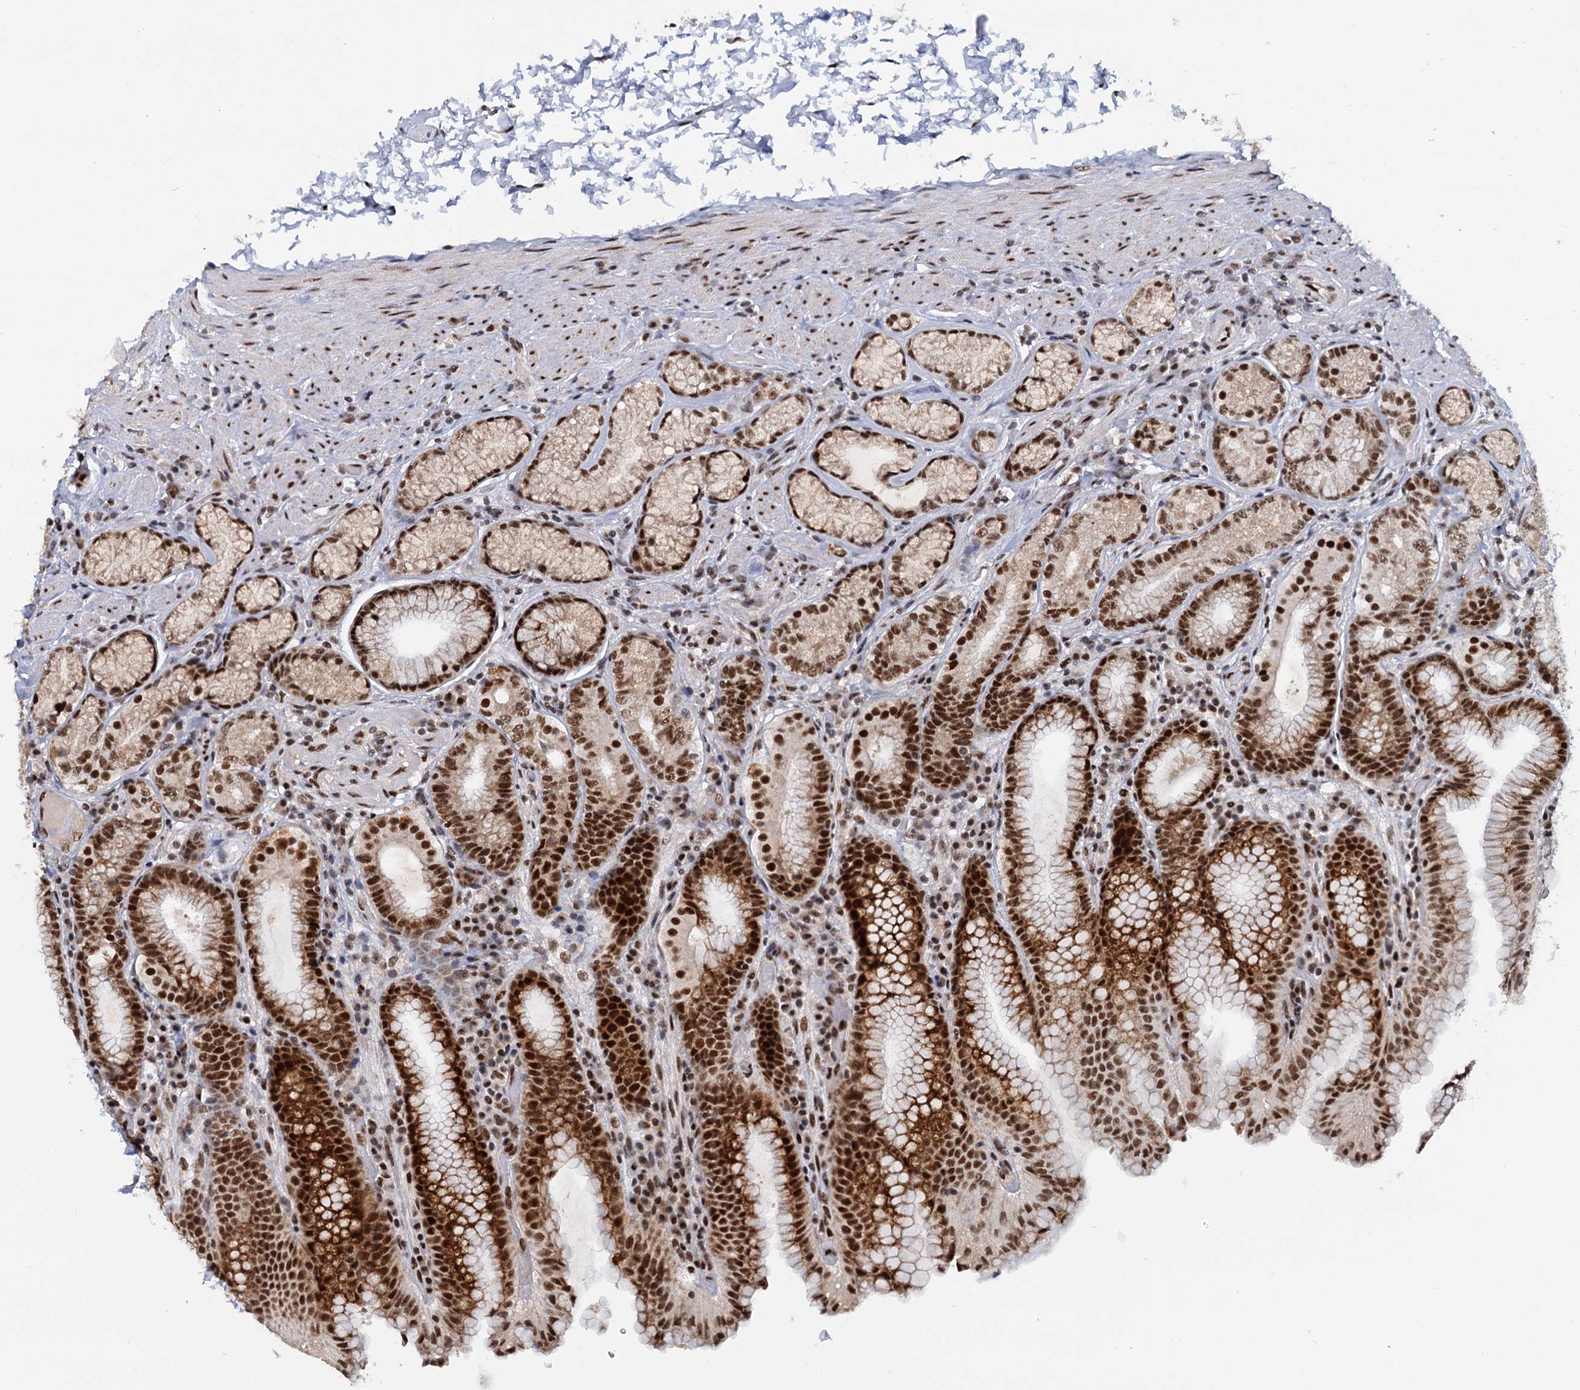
{"staining": {"intensity": "strong", "quantity": ">75%", "location": "cytoplasmic/membranous,nuclear"}, "tissue": "stomach", "cell_type": "Glandular cells", "image_type": "normal", "snomed": [{"axis": "morphology", "description": "Normal tissue, NOS"}, {"axis": "topography", "description": "Stomach, upper"}, {"axis": "topography", "description": "Stomach, lower"}], "caption": "Protein analysis of unremarkable stomach demonstrates strong cytoplasmic/membranous,nuclear staining in approximately >75% of glandular cells. The protein of interest is shown in brown color, while the nuclei are stained blue.", "gene": "WBP4", "patient": {"sex": "female", "age": 76}}